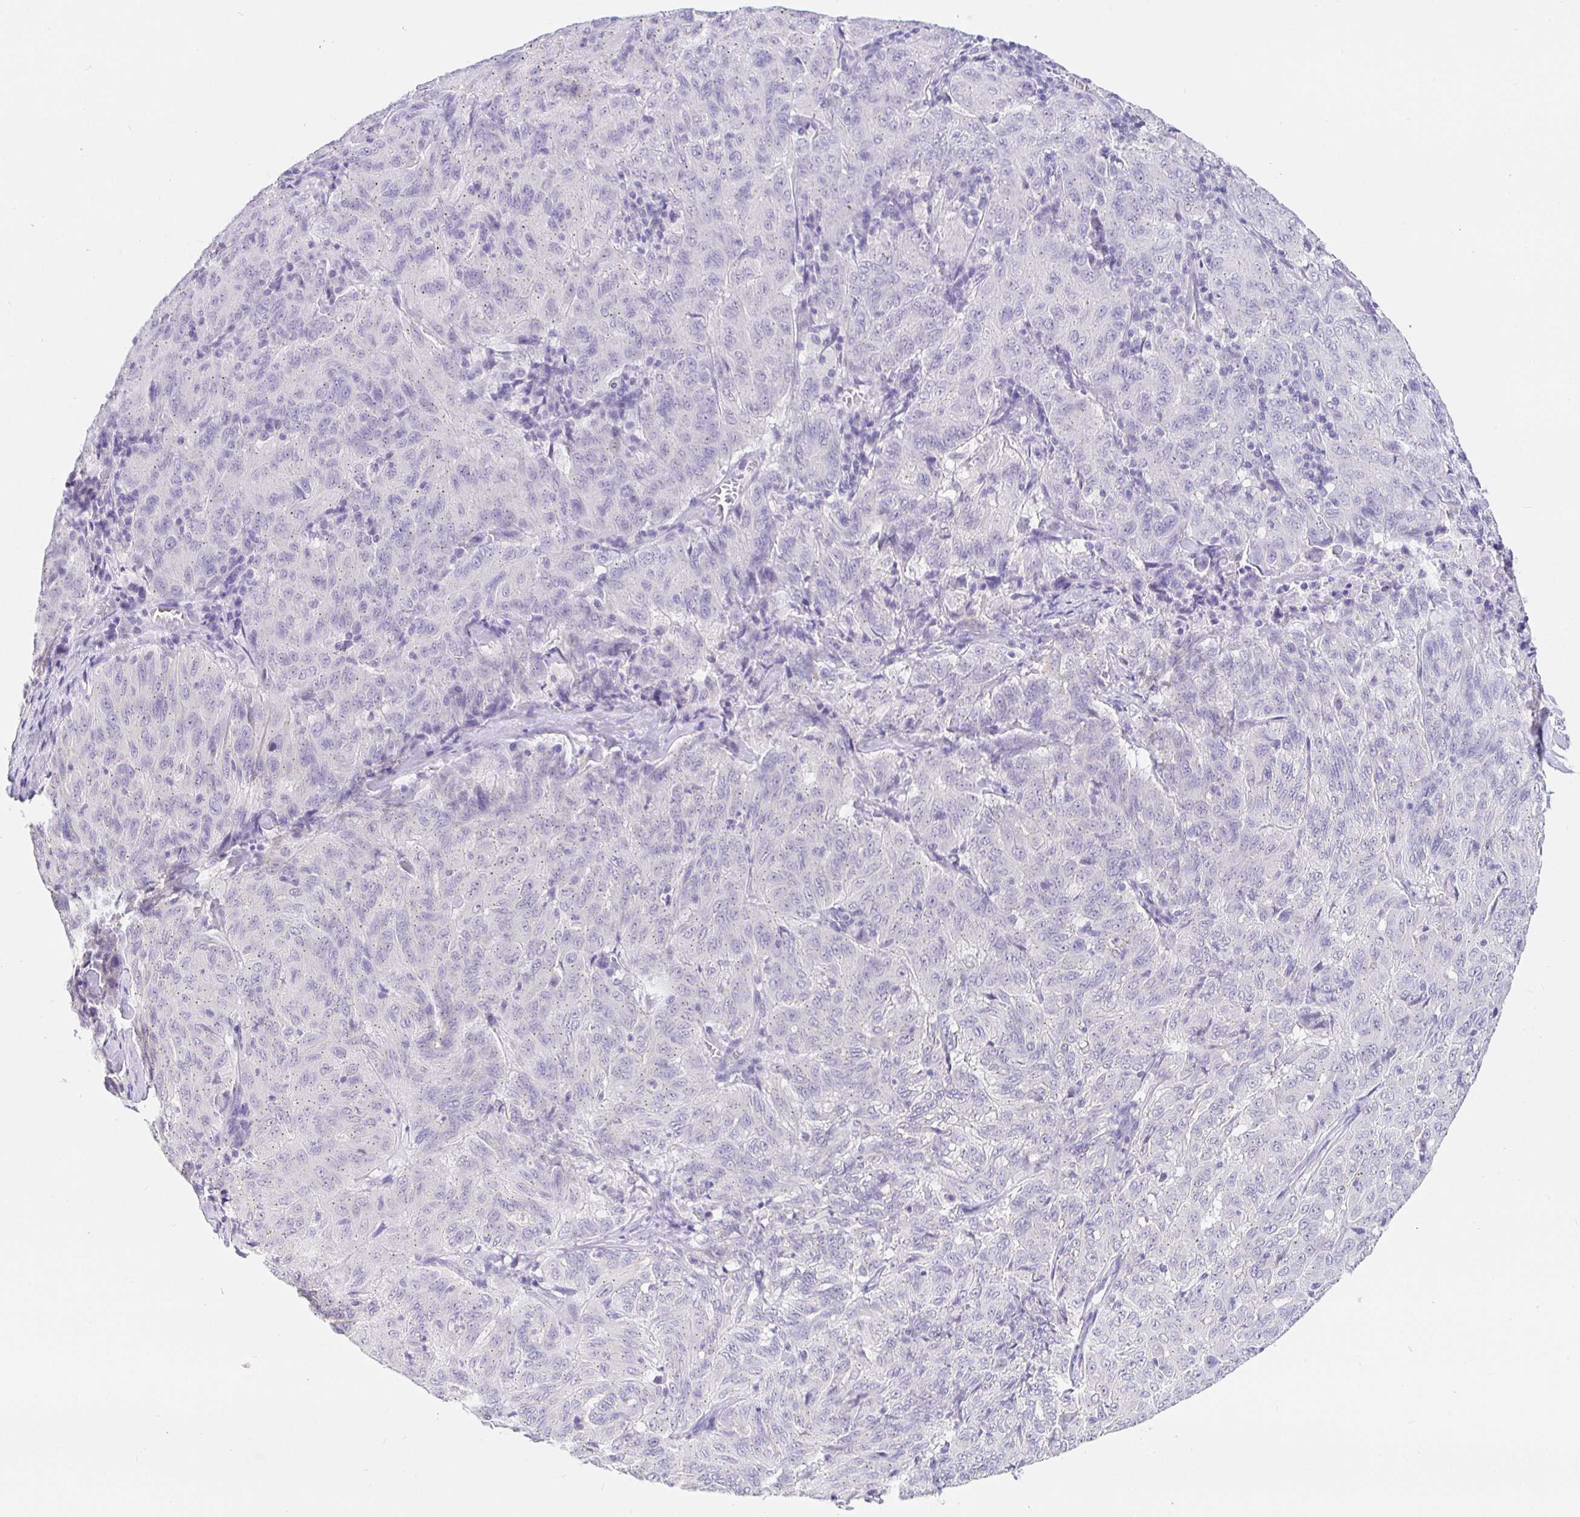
{"staining": {"intensity": "negative", "quantity": "none", "location": "none"}, "tissue": "pancreatic cancer", "cell_type": "Tumor cells", "image_type": "cancer", "snomed": [{"axis": "morphology", "description": "Adenocarcinoma, NOS"}, {"axis": "topography", "description": "Pancreas"}], "caption": "A histopathology image of human adenocarcinoma (pancreatic) is negative for staining in tumor cells.", "gene": "EZHIP", "patient": {"sex": "male", "age": 63}}